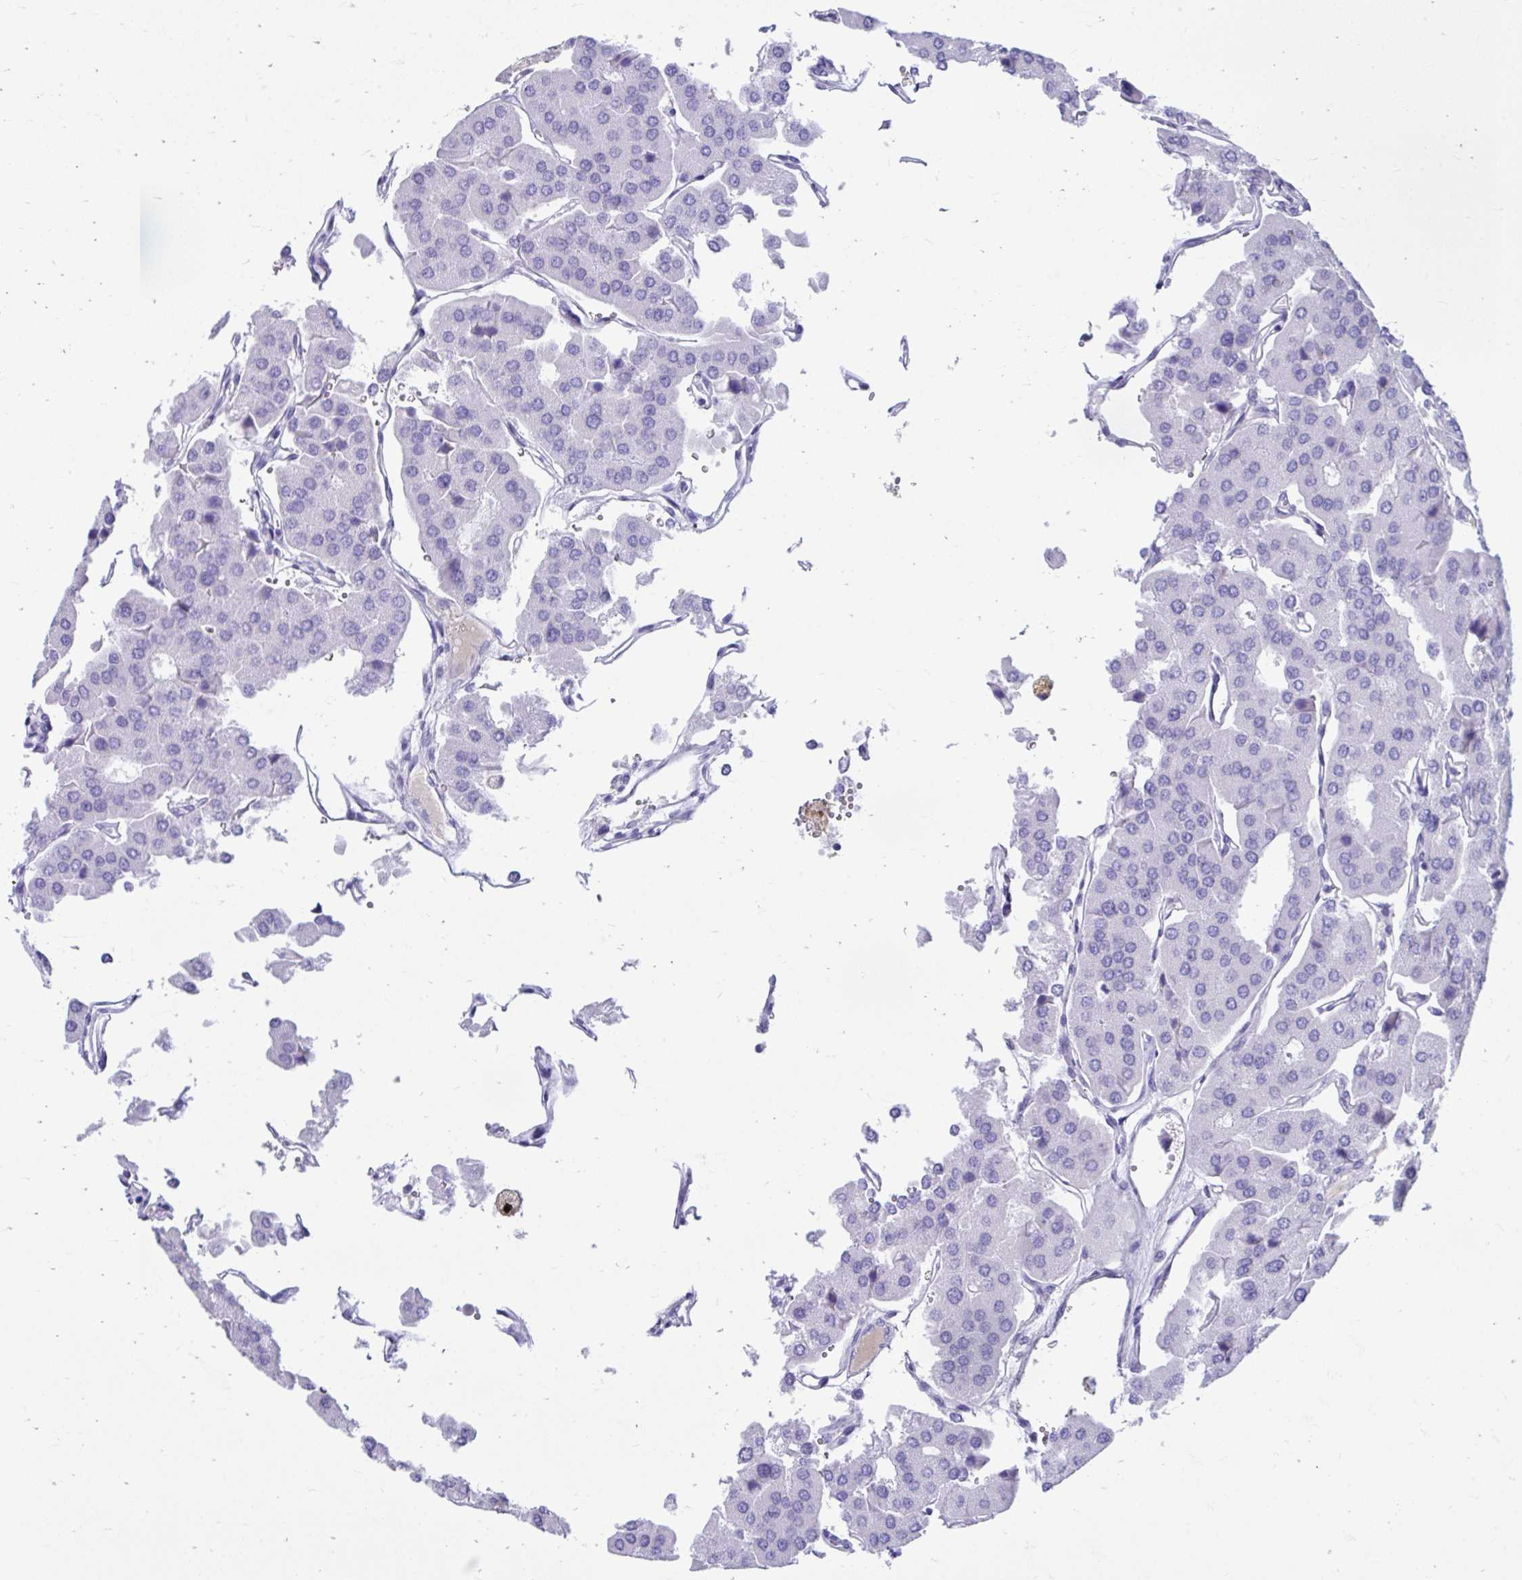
{"staining": {"intensity": "negative", "quantity": "none", "location": "none"}, "tissue": "parathyroid gland", "cell_type": "Glandular cells", "image_type": "normal", "snomed": [{"axis": "morphology", "description": "Normal tissue, NOS"}, {"axis": "morphology", "description": "Adenoma, NOS"}, {"axis": "topography", "description": "Parathyroid gland"}], "caption": "Immunohistochemical staining of benign human parathyroid gland reveals no significant positivity in glandular cells.", "gene": "SMIM9", "patient": {"sex": "female", "age": 86}}